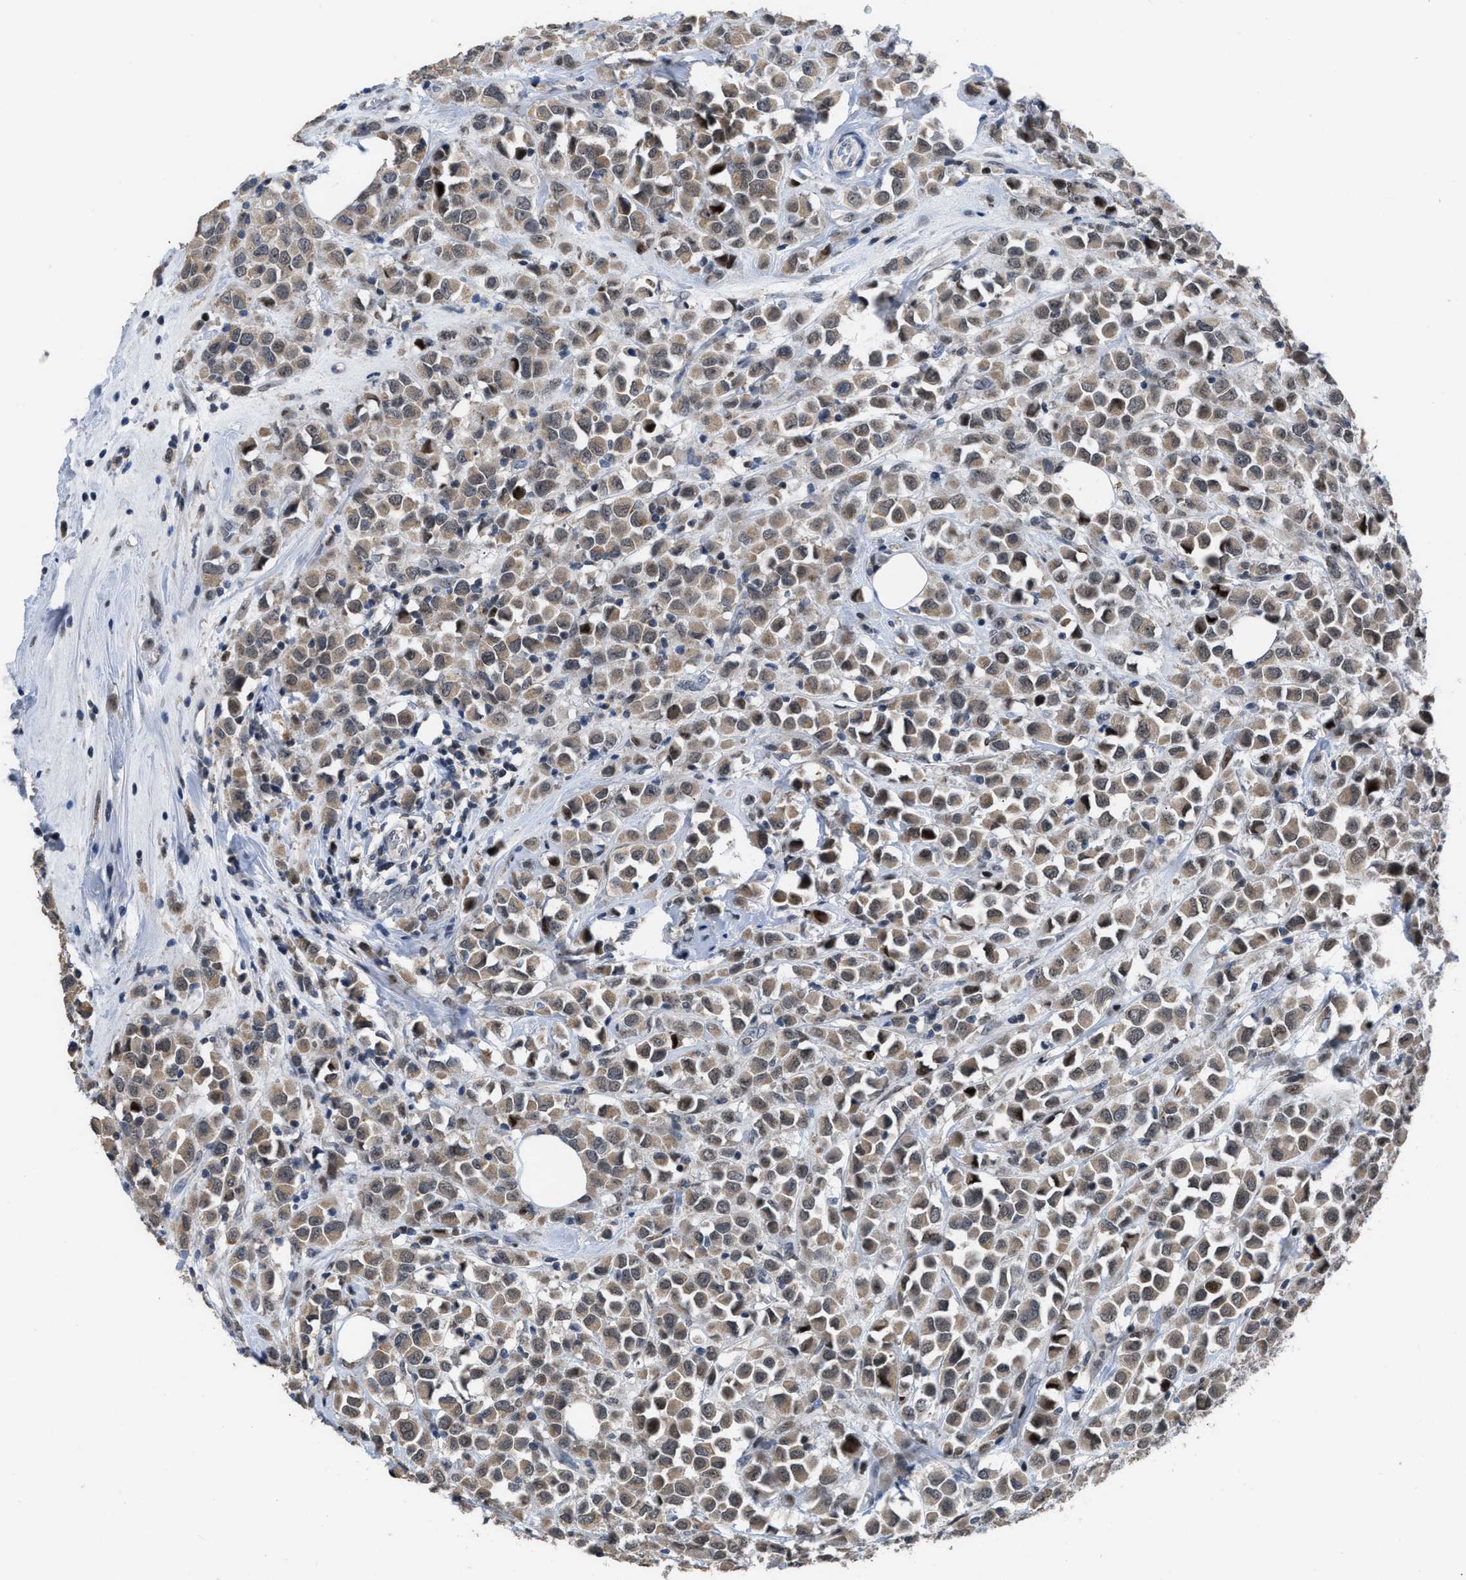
{"staining": {"intensity": "weak", "quantity": ">75%", "location": "cytoplasmic/membranous,nuclear"}, "tissue": "breast cancer", "cell_type": "Tumor cells", "image_type": "cancer", "snomed": [{"axis": "morphology", "description": "Duct carcinoma"}, {"axis": "topography", "description": "Breast"}], "caption": "A histopathology image of human infiltrating ductal carcinoma (breast) stained for a protein shows weak cytoplasmic/membranous and nuclear brown staining in tumor cells.", "gene": "SETDB1", "patient": {"sex": "female", "age": 61}}